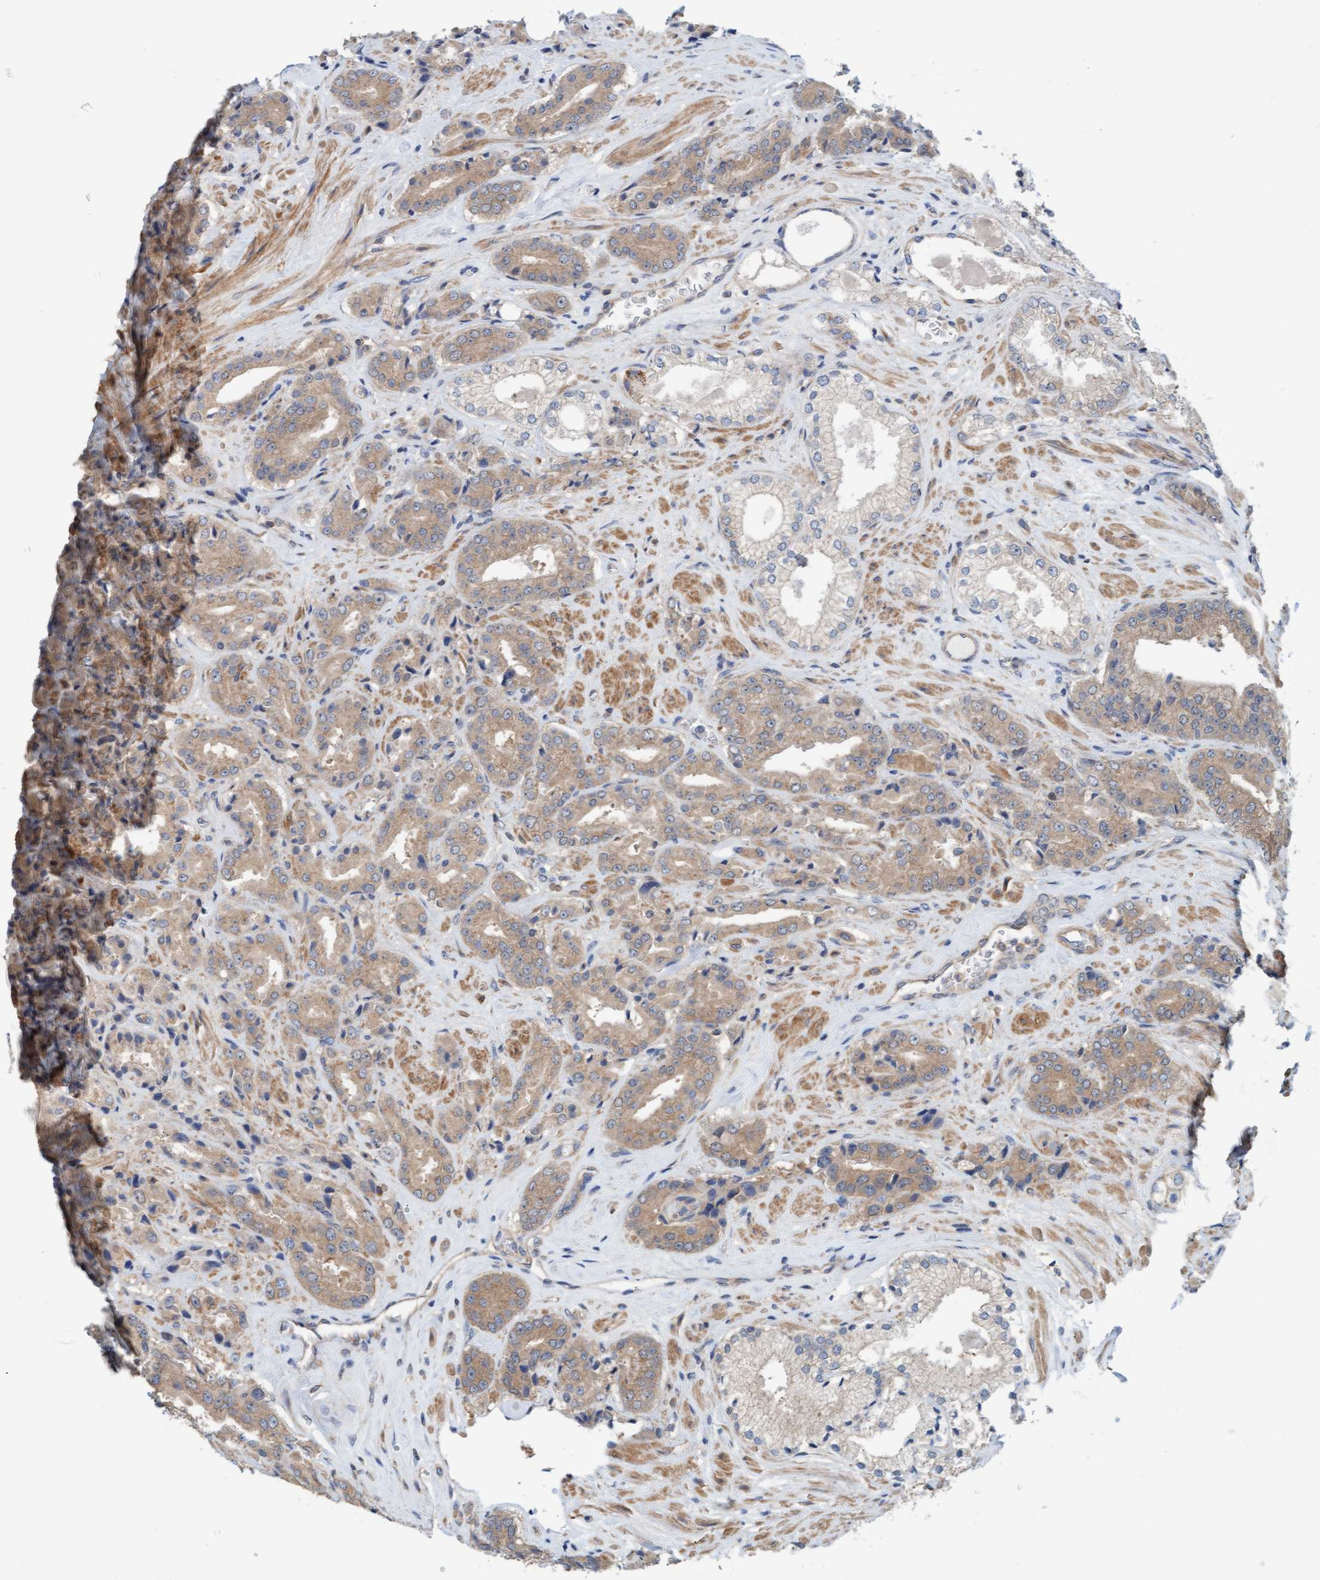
{"staining": {"intensity": "weak", "quantity": ">75%", "location": "cytoplasmic/membranous"}, "tissue": "prostate cancer", "cell_type": "Tumor cells", "image_type": "cancer", "snomed": [{"axis": "morphology", "description": "Adenocarcinoma, High grade"}, {"axis": "topography", "description": "Prostate"}], "caption": "Brown immunohistochemical staining in human prostate cancer demonstrates weak cytoplasmic/membranous positivity in about >75% of tumor cells.", "gene": "UBAP1", "patient": {"sex": "male", "age": 71}}